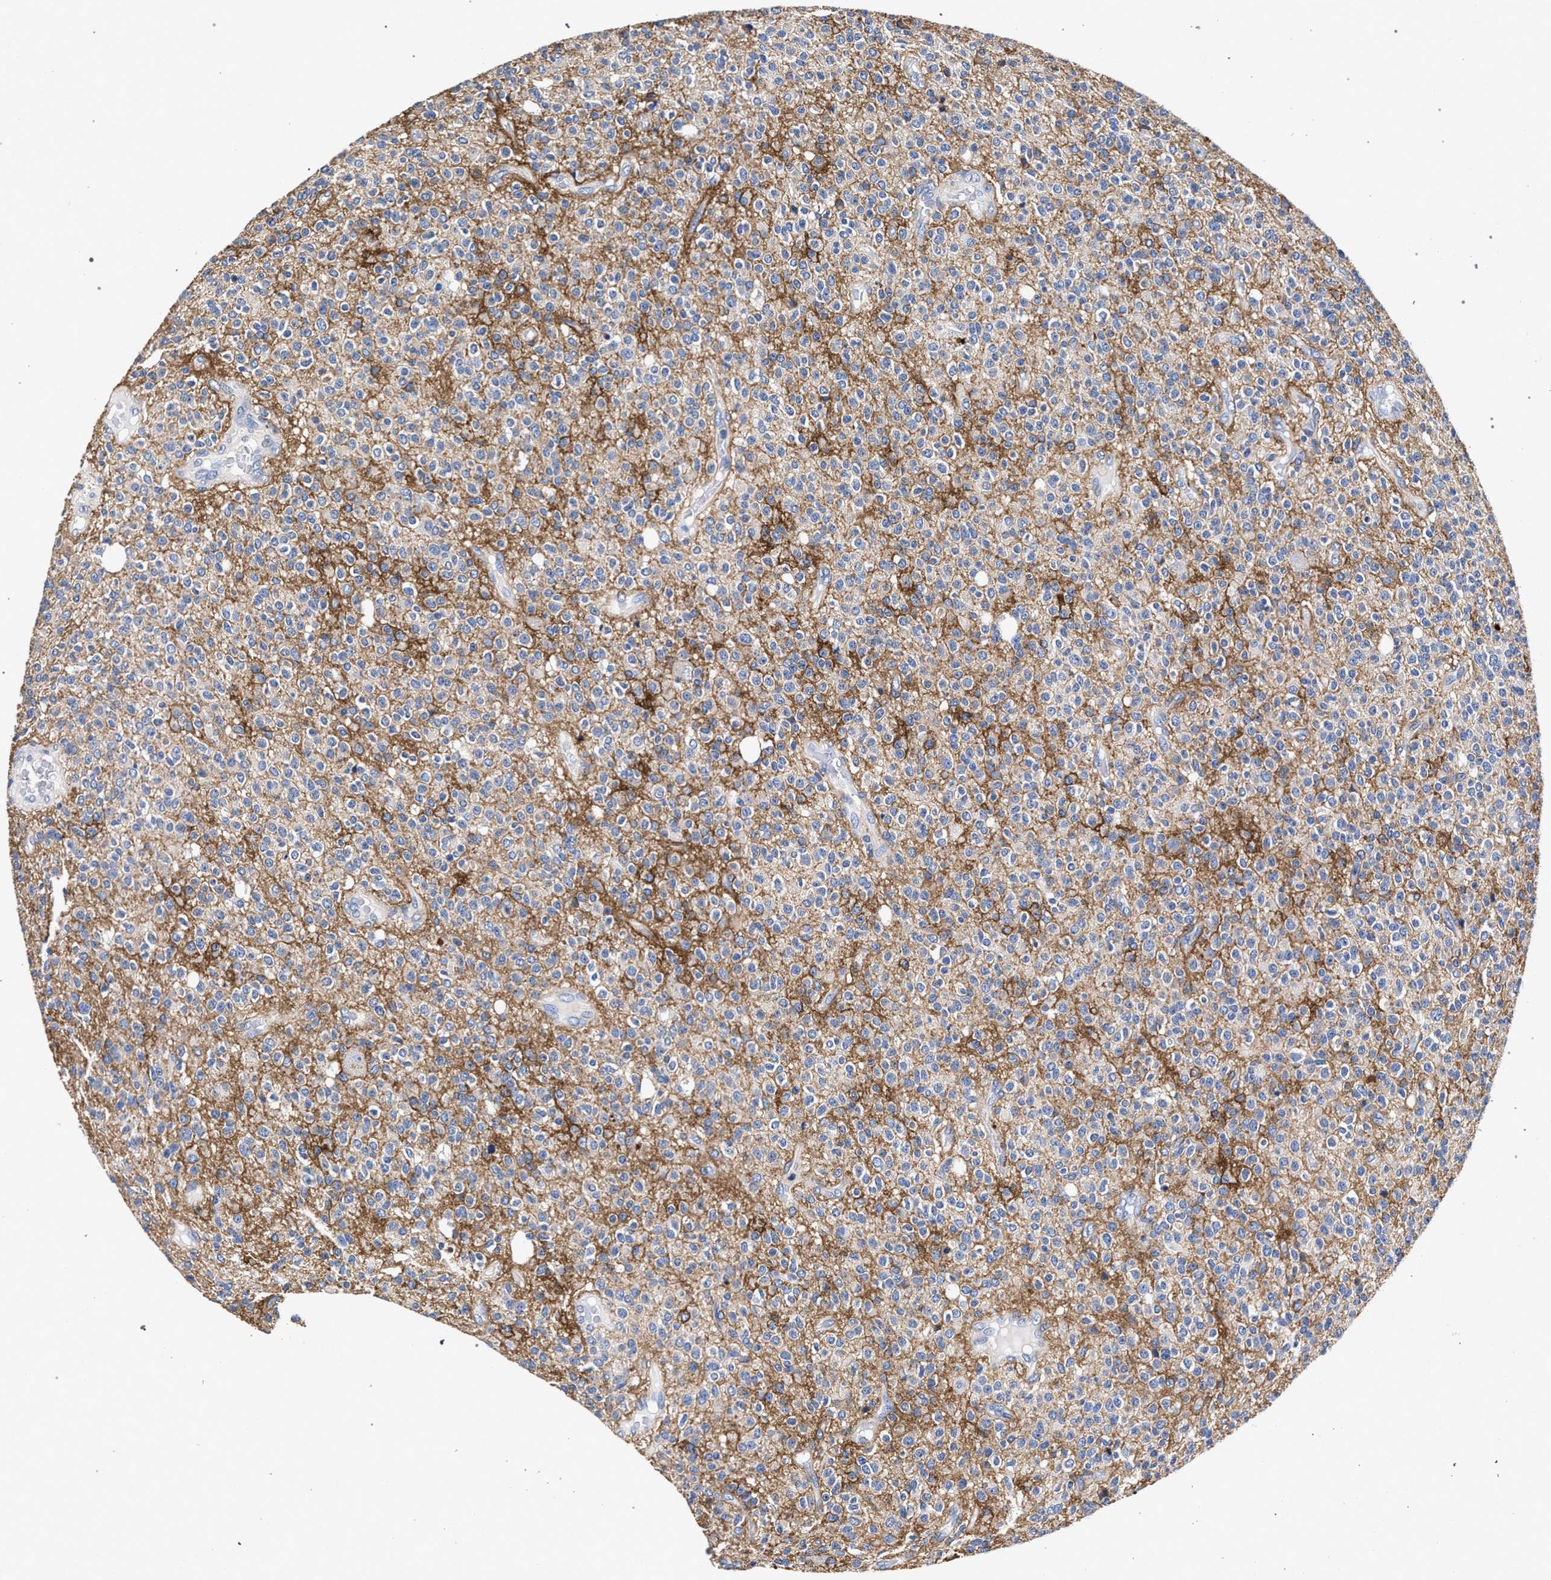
{"staining": {"intensity": "negative", "quantity": "none", "location": "none"}, "tissue": "glioma", "cell_type": "Tumor cells", "image_type": "cancer", "snomed": [{"axis": "morphology", "description": "Glioma, malignant, High grade"}, {"axis": "topography", "description": "Brain"}], "caption": "A histopathology image of glioma stained for a protein exhibits no brown staining in tumor cells. (IHC, brightfield microscopy, high magnification).", "gene": "ATP1A2", "patient": {"sex": "male", "age": 34}}